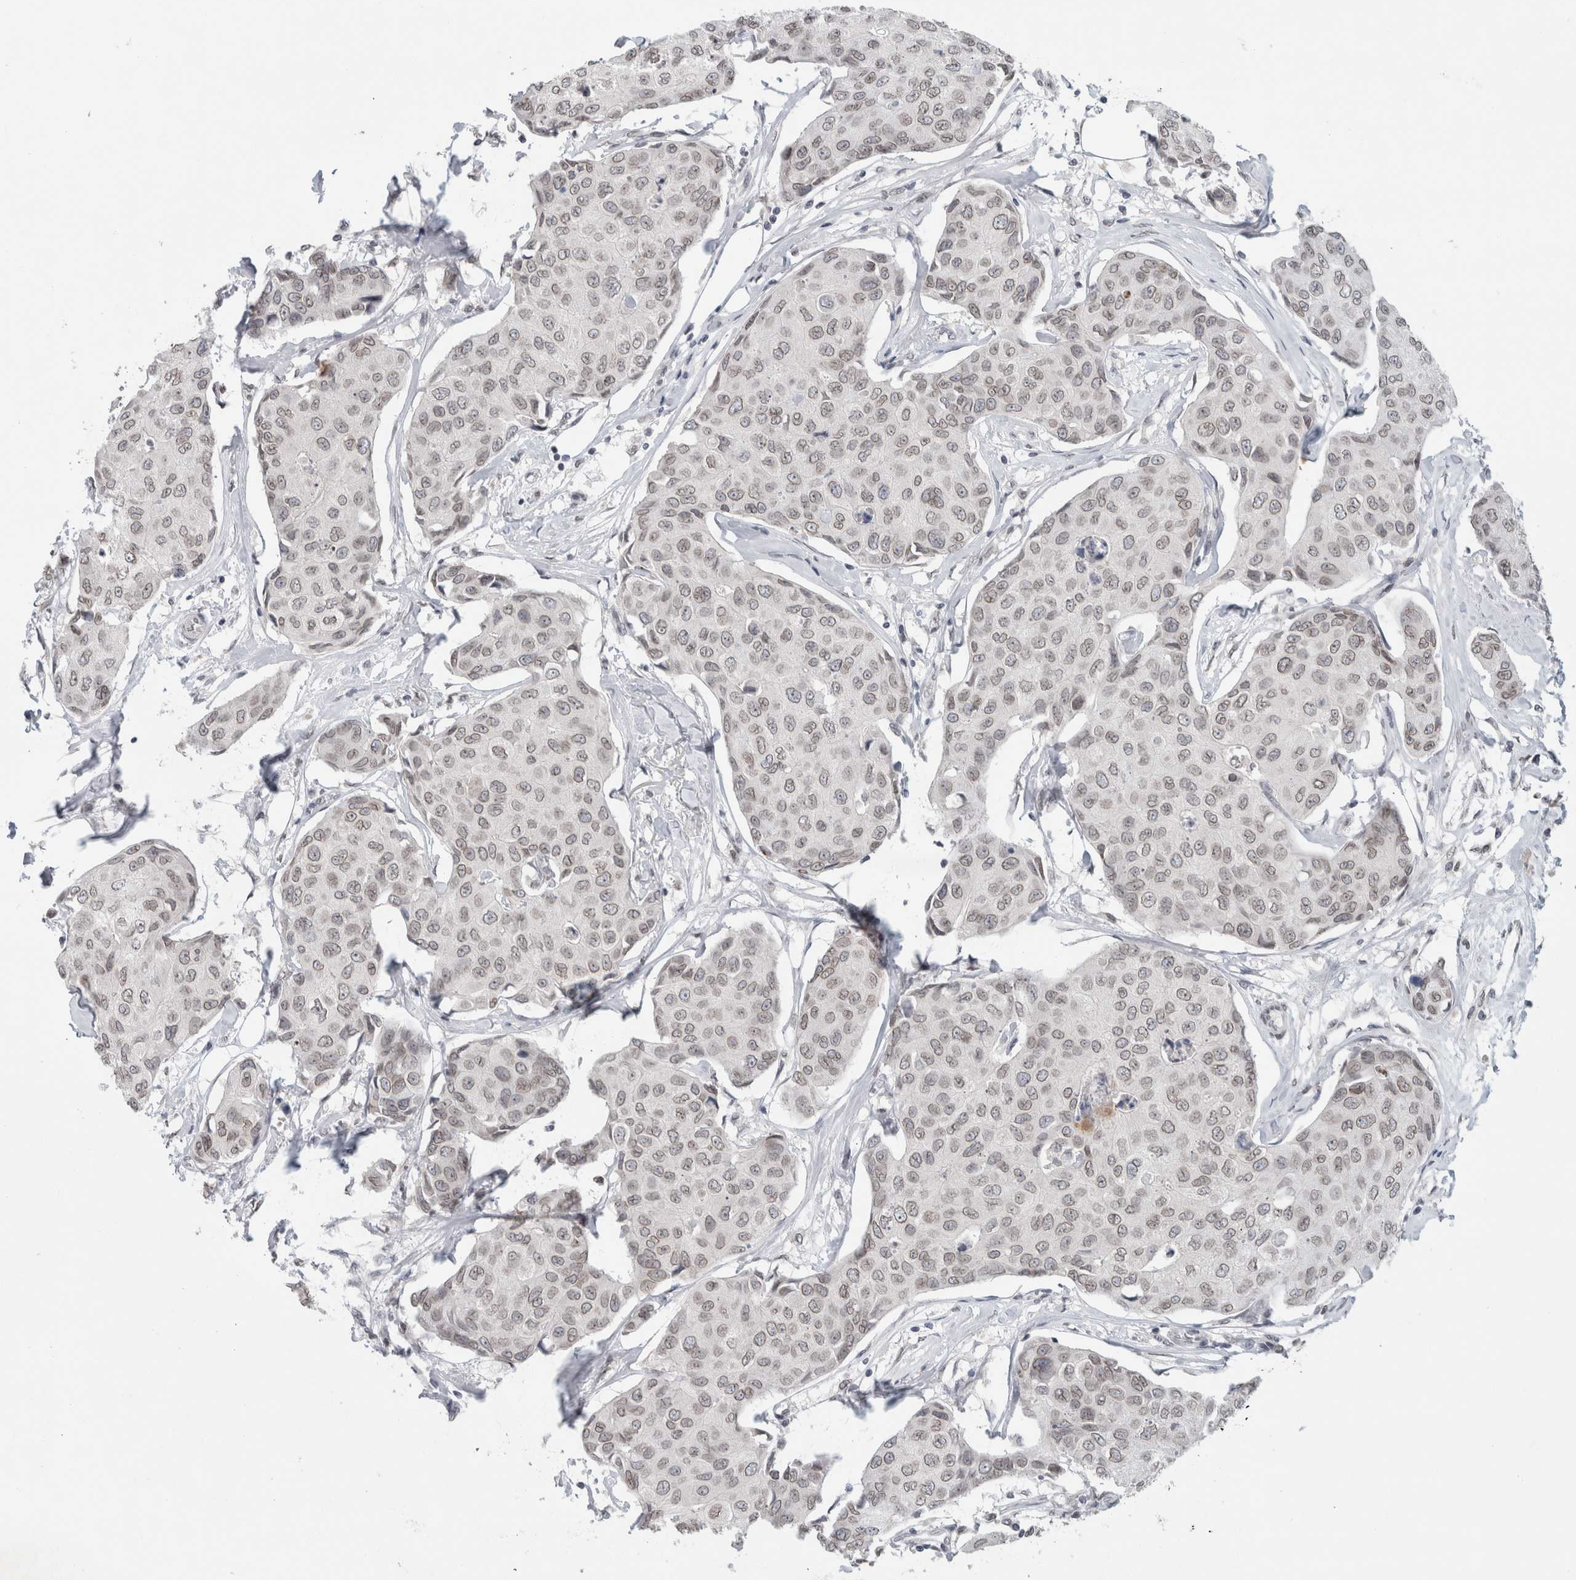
{"staining": {"intensity": "weak", "quantity": ">75%", "location": "nuclear"}, "tissue": "breast cancer", "cell_type": "Tumor cells", "image_type": "cancer", "snomed": [{"axis": "morphology", "description": "Duct carcinoma"}, {"axis": "topography", "description": "Breast"}], "caption": "Immunohistochemistry of human invasive ductal carcinoma (breast) shows low levels of weak nuclear positivity in approximately >75% of tumor cells. The protein of interest is stained brown, and the nuclei are stained in blue (DAB IHC with brightfield microscopy, high magnification).", "gene": "ZNF770", "patient": {"sex": "female", "age": 80}}